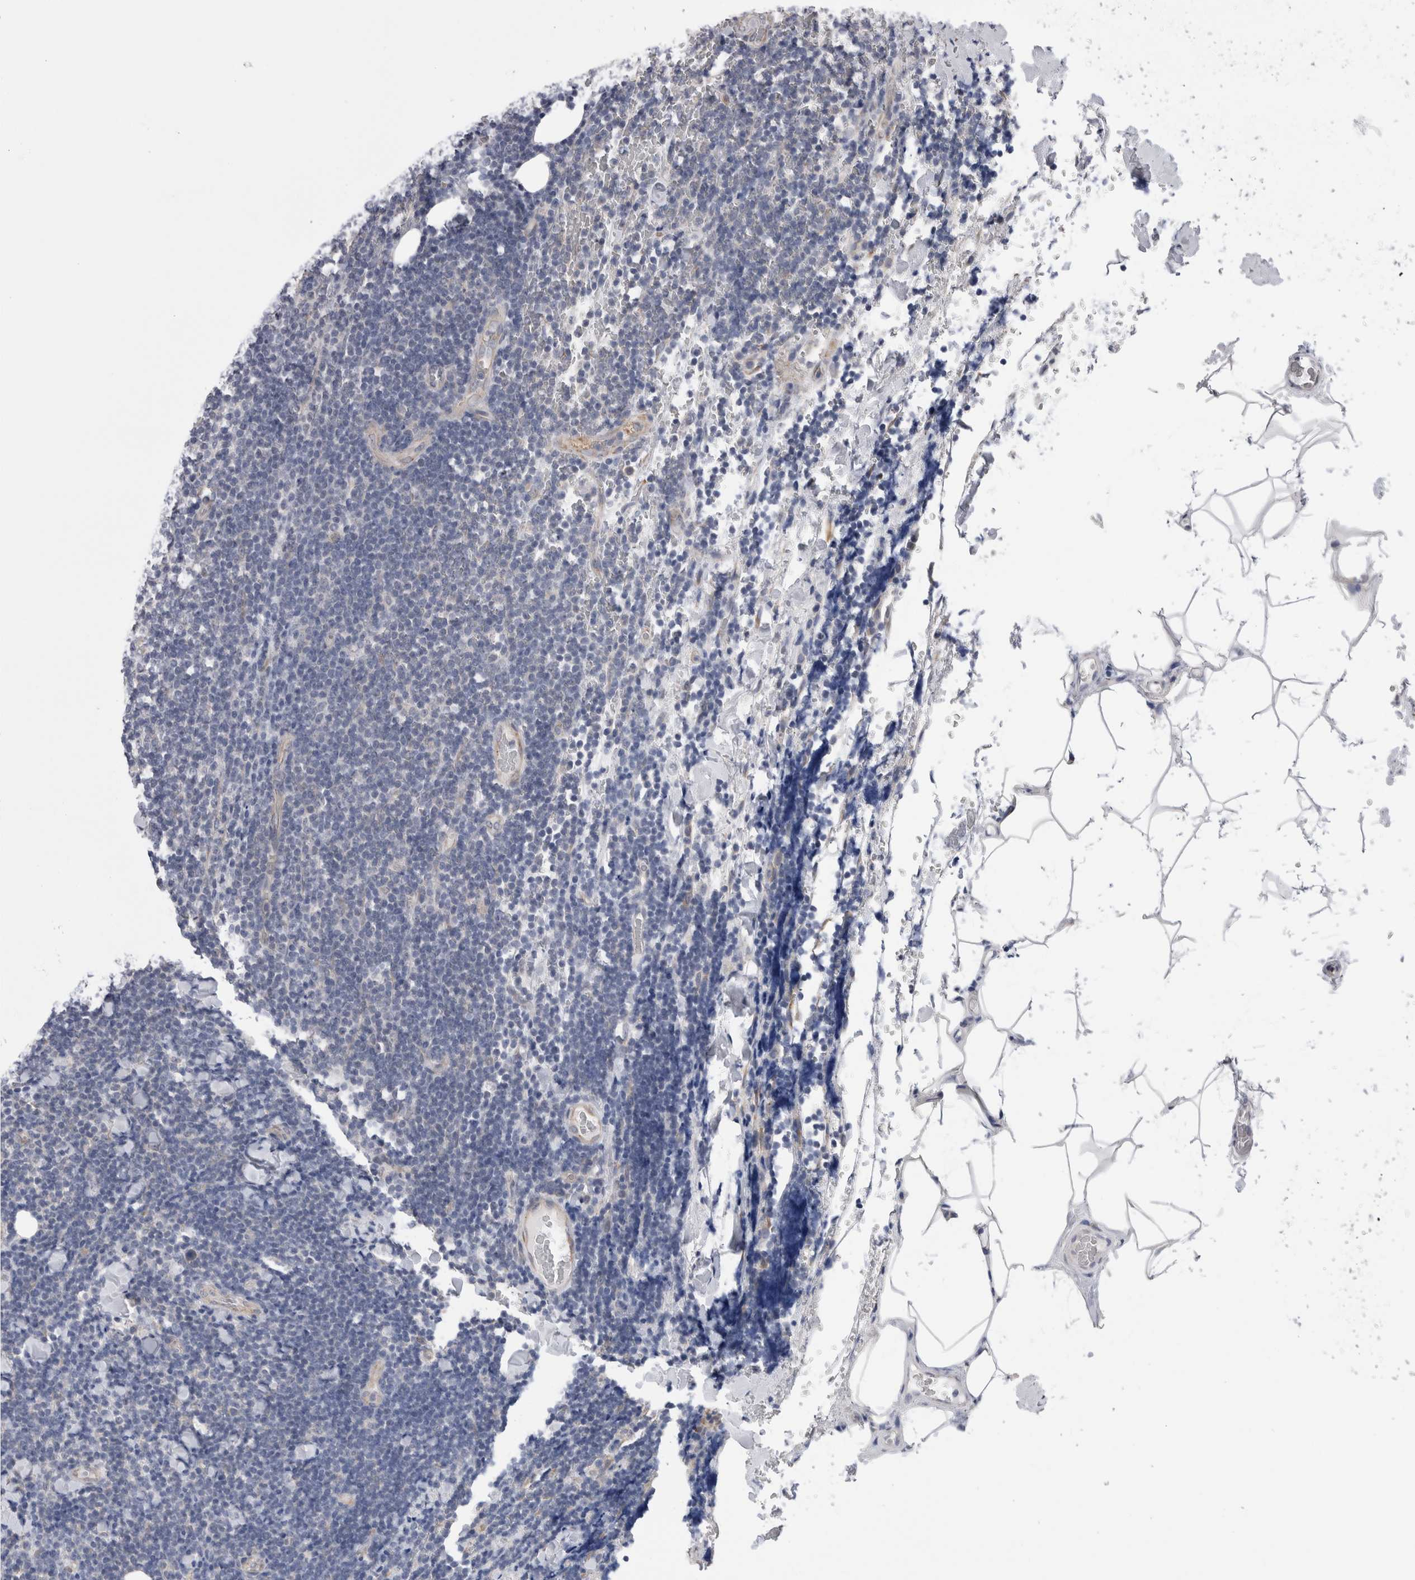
{"staining": {"intensity": "negative", "quantity": "none", "location": "none"}, "tissue": "lymphoma", "cell_type": "Tumor cells", "image_type": "cancer", "snomed": [{"axis": "morphology", "description": "Malignant lymphoma, non-Hodgkin's type, Low grade"}, {"axis": "topography", "description": "Lymph node"}], "caption": "DAB immunohistochemical staining of malignant lymphoma, non-Hodgkin's type (low-grade) displays no significant staining in tumor cells.", "gene": "ARHGAP29", "patient": {"sex": "male", "age": 66}}